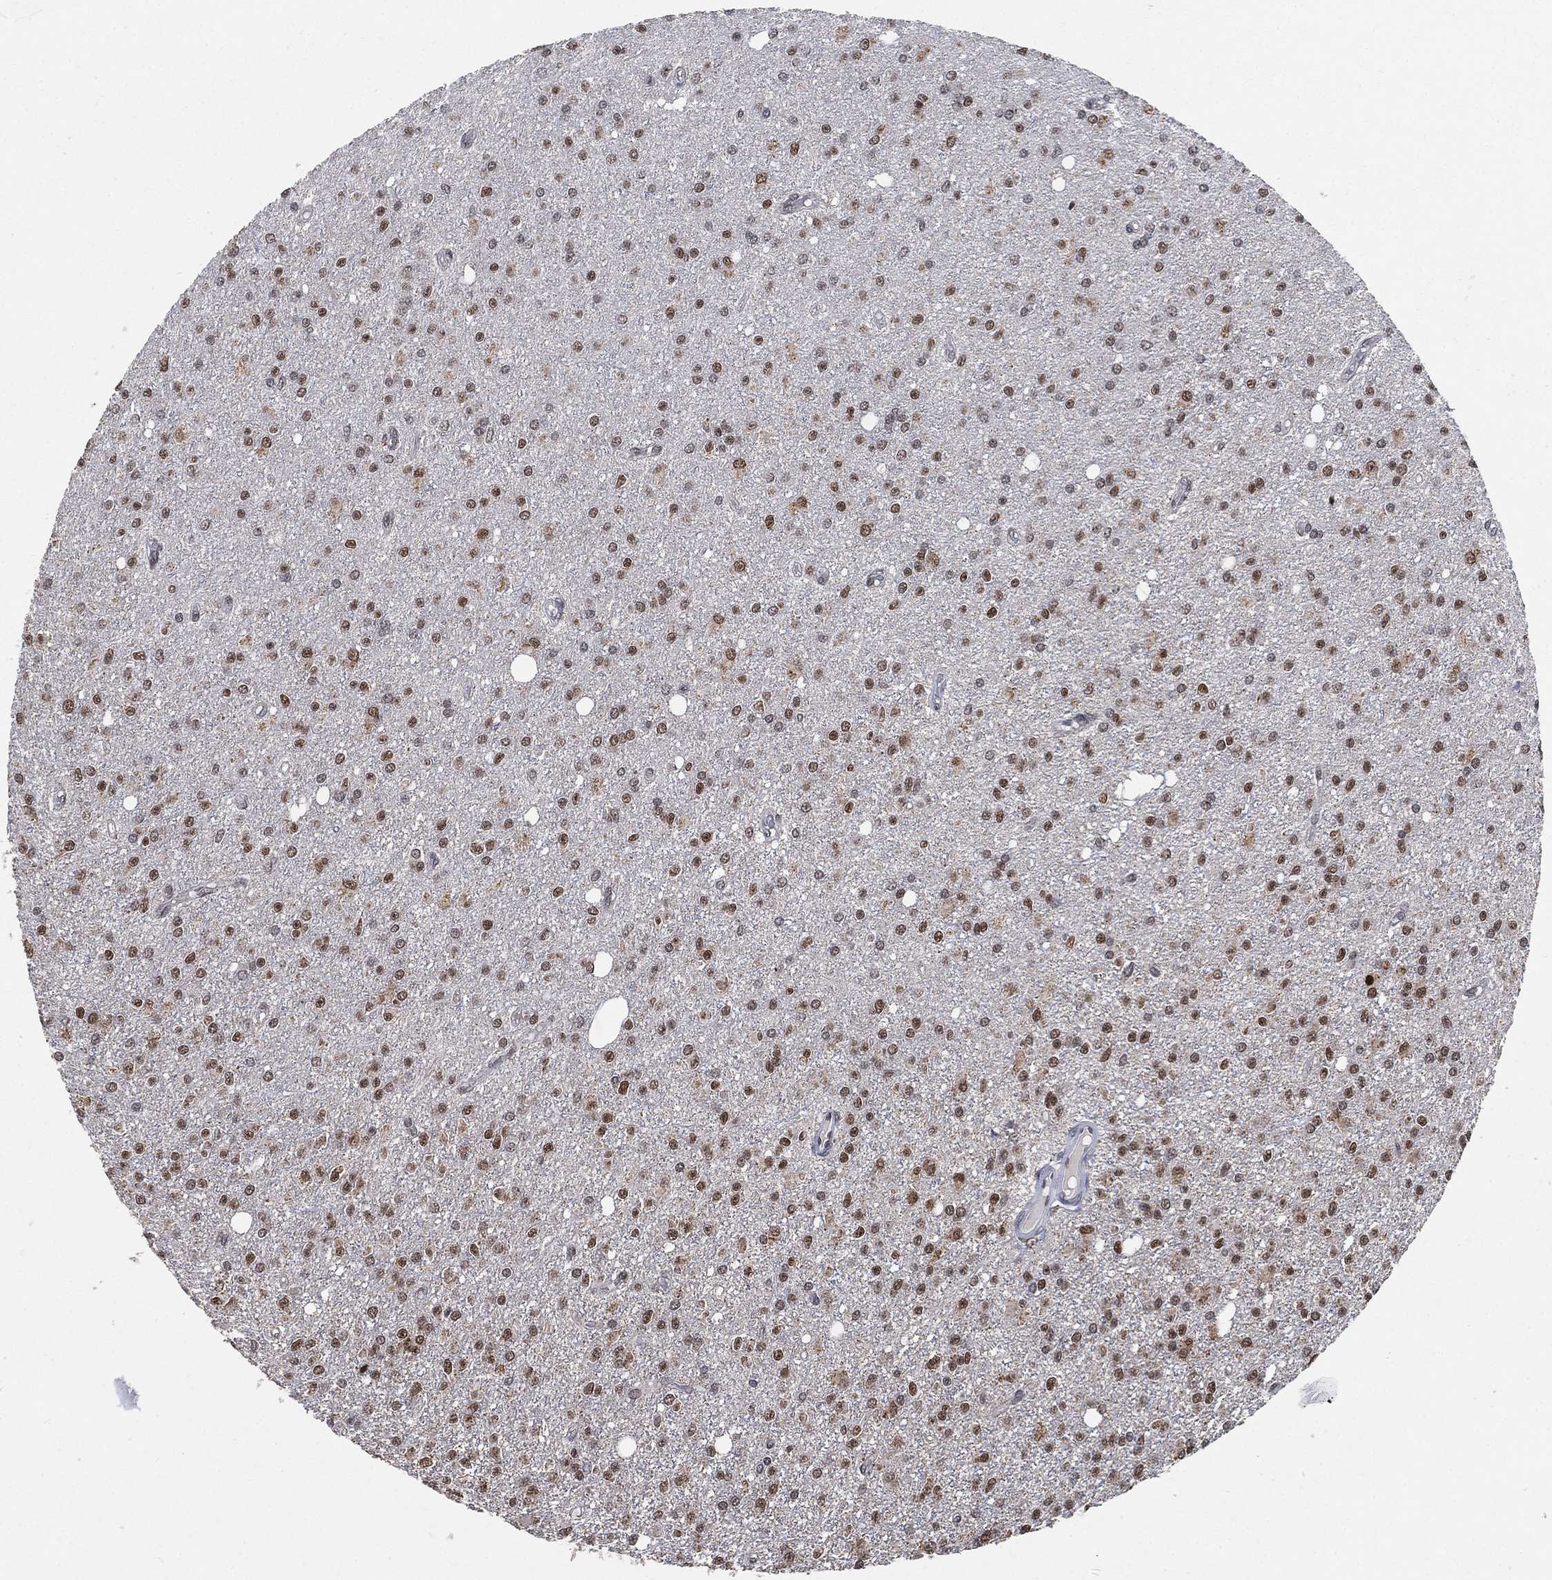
{"staining": {"intensity": "strong", "quantity": "25%-75%", "location": "nuclear"}, "tissue": "glioma", "cell_type": "Tumor cells", "image_type": "cancer", "snomed": [{"axis": "morphology", "description": "Glioma, malignant, Low grade"}, {"axis": "topography", "description": "Brain"}], "caption": "The immunohistochemical stain labels strong nuclear positivity in tumor cells of malignant low-grade glioma tissue.", "gene": "YLPM1", "patient": {"sex": "female", "age": 45}}